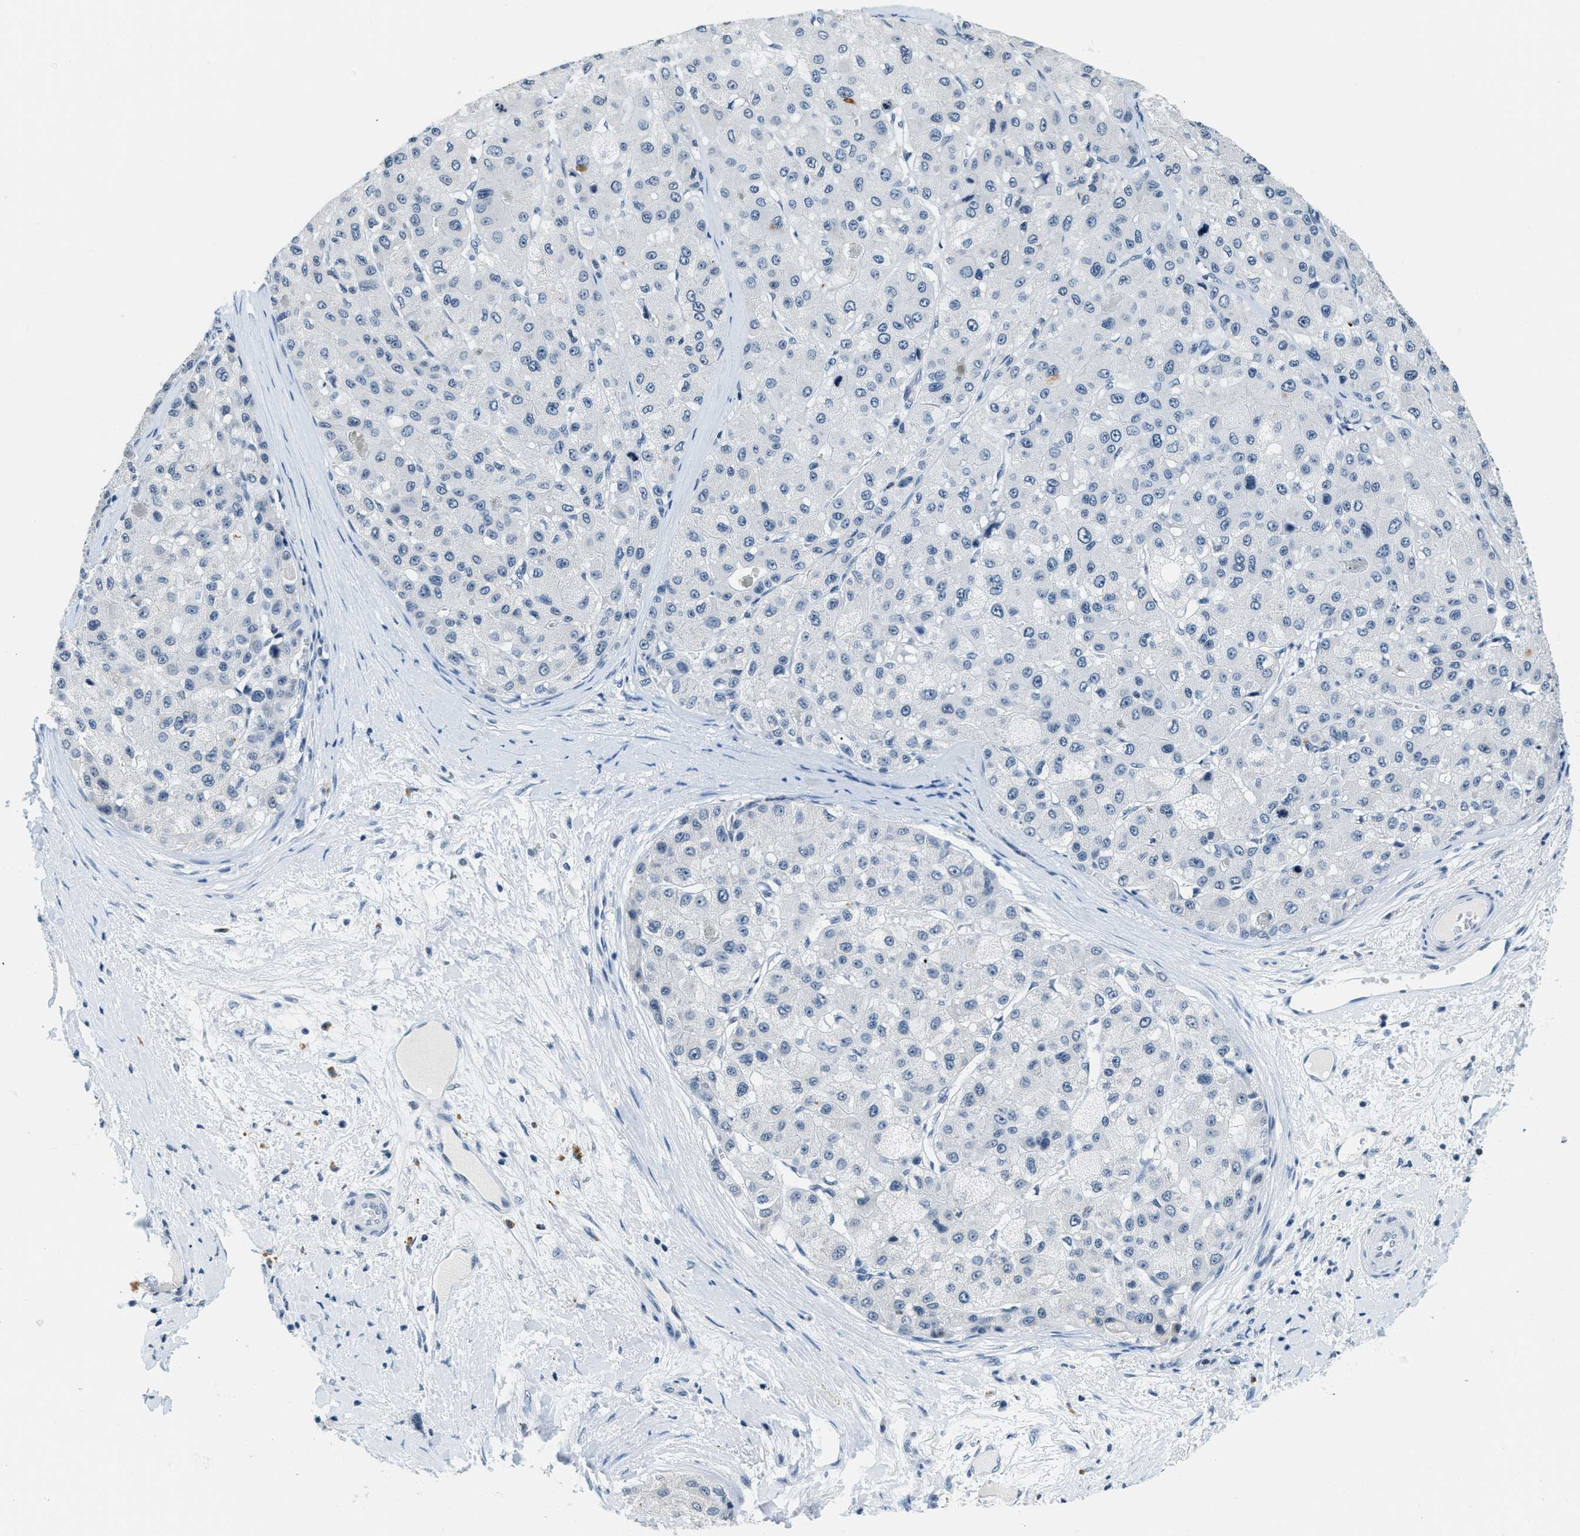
{"staining": {"intensity": "negative", "quantity": "none", "location": "none"}, "tissue": "liver cancer", "cell_type": "Tumor cells", "image_type": "cancer", "snomed": [{"axis": "morphology", "description": "Carcinoma, Hepatocellular, NOS"}, {"axis": "topography", "description": "Liver"}], "caption": "A photomicrograph of liver cancer stained for a protein demonstrates no brown staining in tumor cells. The staining is performed using DAB brown chromogen with nuclei counter-stained in using hematoxylin.", "gene": "CA4", "patient": {"sex": "male", "age": 80}}